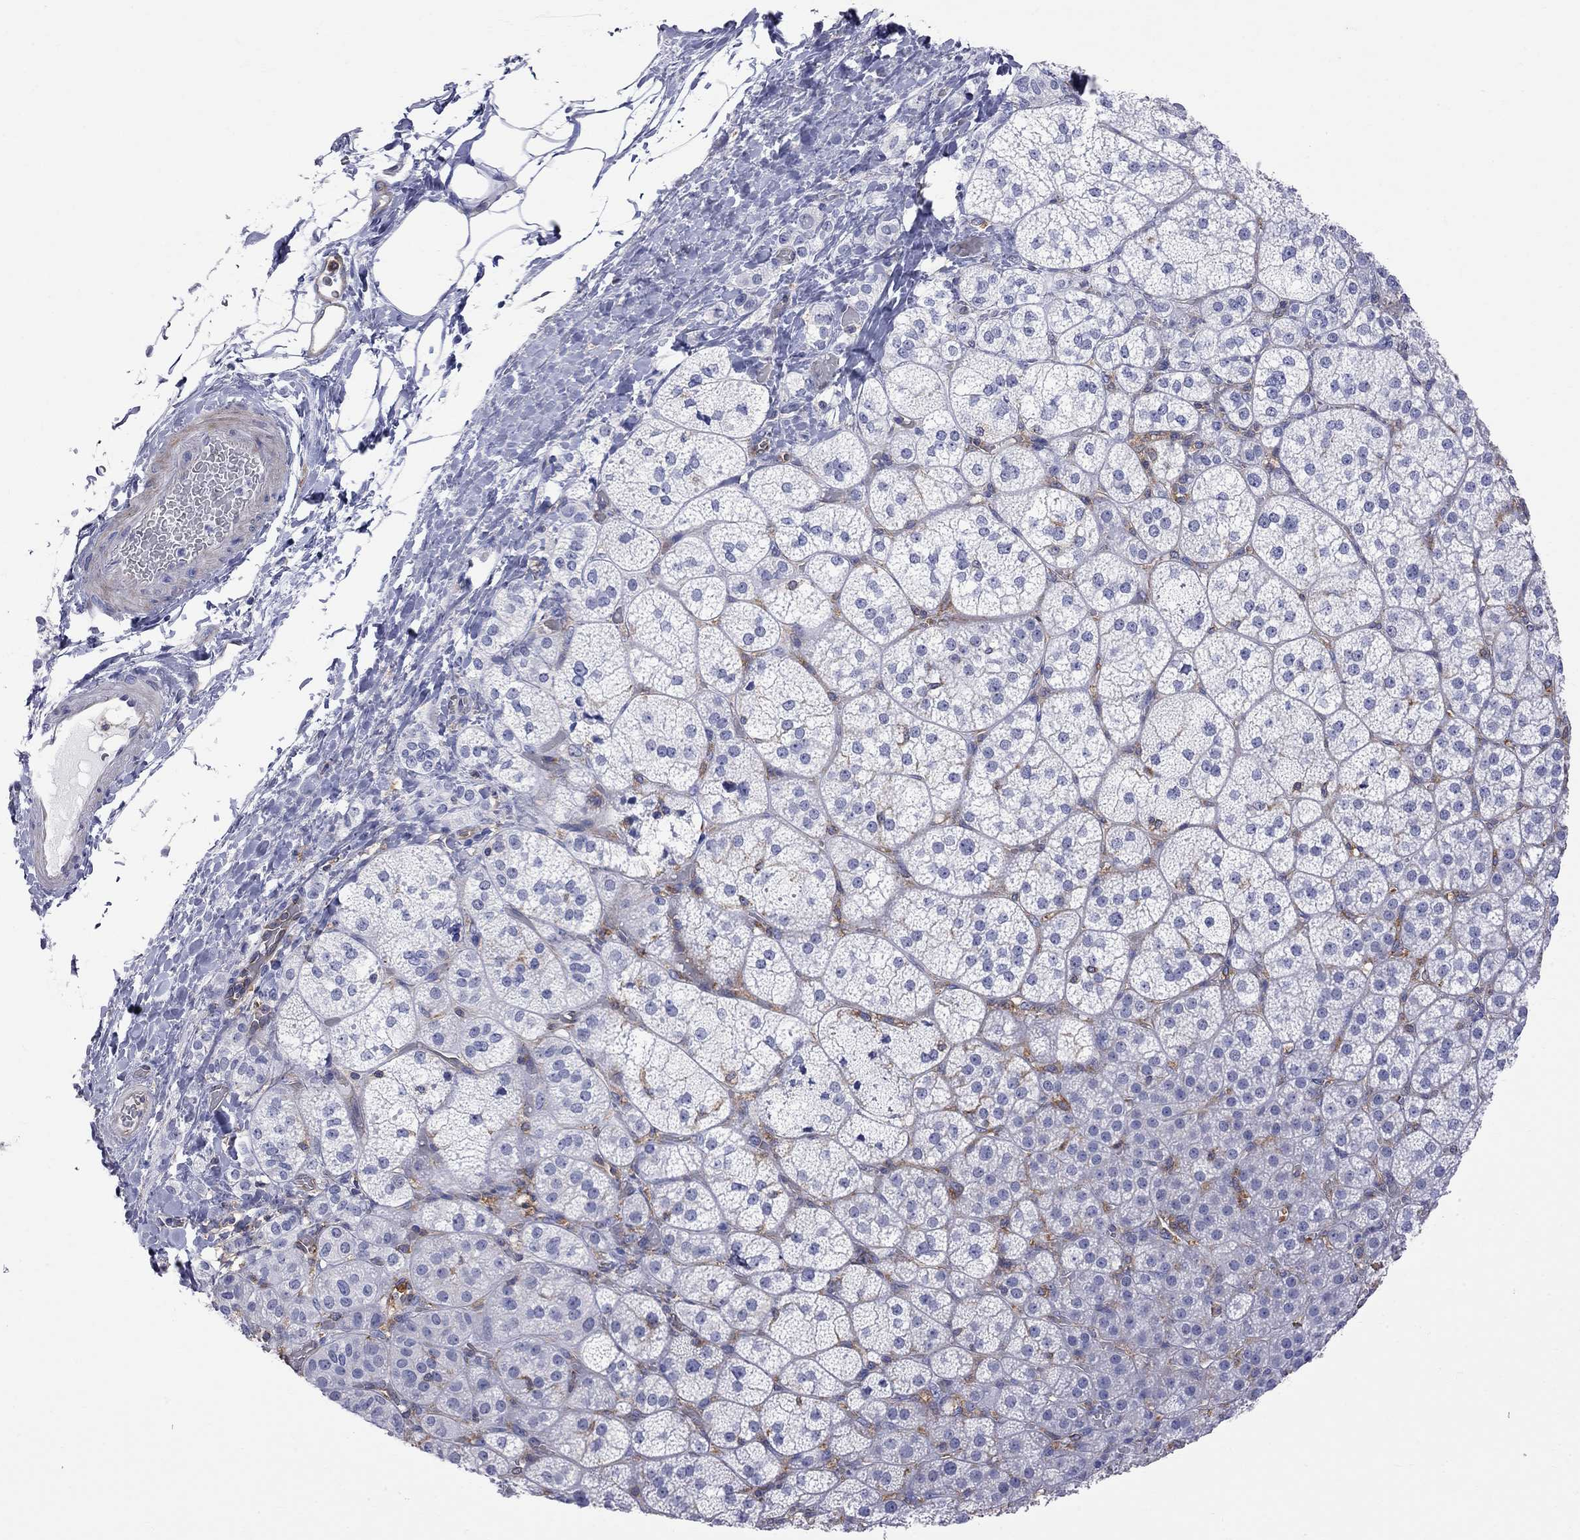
{"staining": {"intensity": "negative", "quantity": "none", "location": "none"}, "tissue": "adrenal gland", "cell_type": "Glandular cells", "image_type": "normal", "snomed": [{"axis": "morphology", "description": "Normal tissue, NOS"}, {"axis": "topography", "description": "Adrenal gland"}], "caption": "Immunohistochemical staining of normal adrenal gland shows no significant staining in glandular cells. (DAB (3,3'-diaminobenzidine) immunohistochemistry (IHC), high magnification).", "gene": "ABI3", "patient": {"sex": "female", "age": 60}}